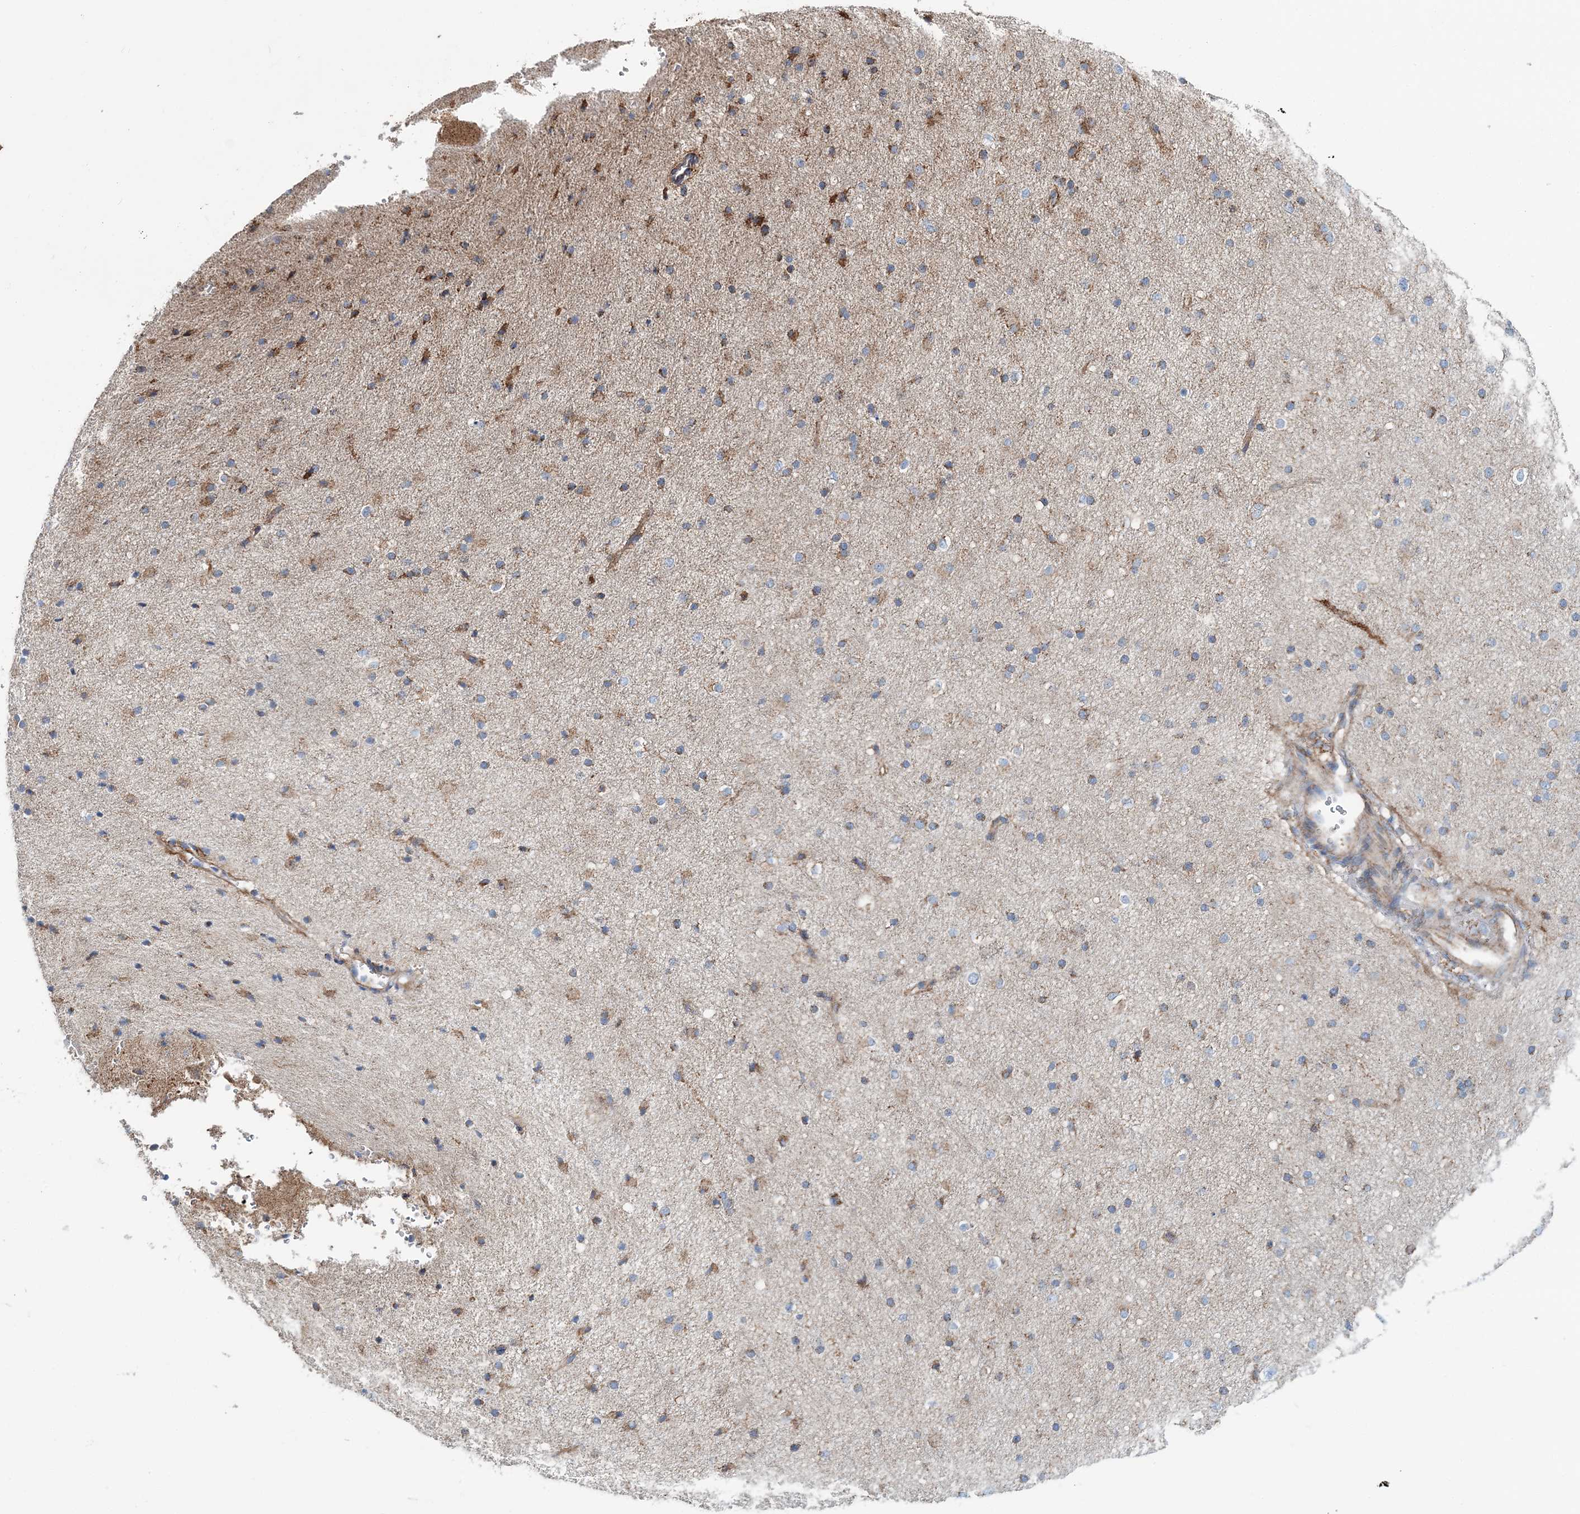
{"staining": {"intensity": "moderate", "quantity": ">75%", "location": "cytoplasmic/membranous"}, "tissue": "cerebral cortex", "cell_type": "Endothelial cells", "image_type": "normal", "snomed": [{"axis": "morphology", "description": "Normal tissue, NOS"}, {"axis": "morphology", "description": "Developmental malformation"}, {"axis": "topography", "description": "Cerebral cortex"}], "caption": "An immunohistochemistry micrograph of benign tissue is shown. Protein staining in brown labels moderate cytoplasmic/membranous positivity in cerebral cortex within endothelial cells.", "gene": "ARHGAP6", "patient": {"sex": "female", "age": 30}}